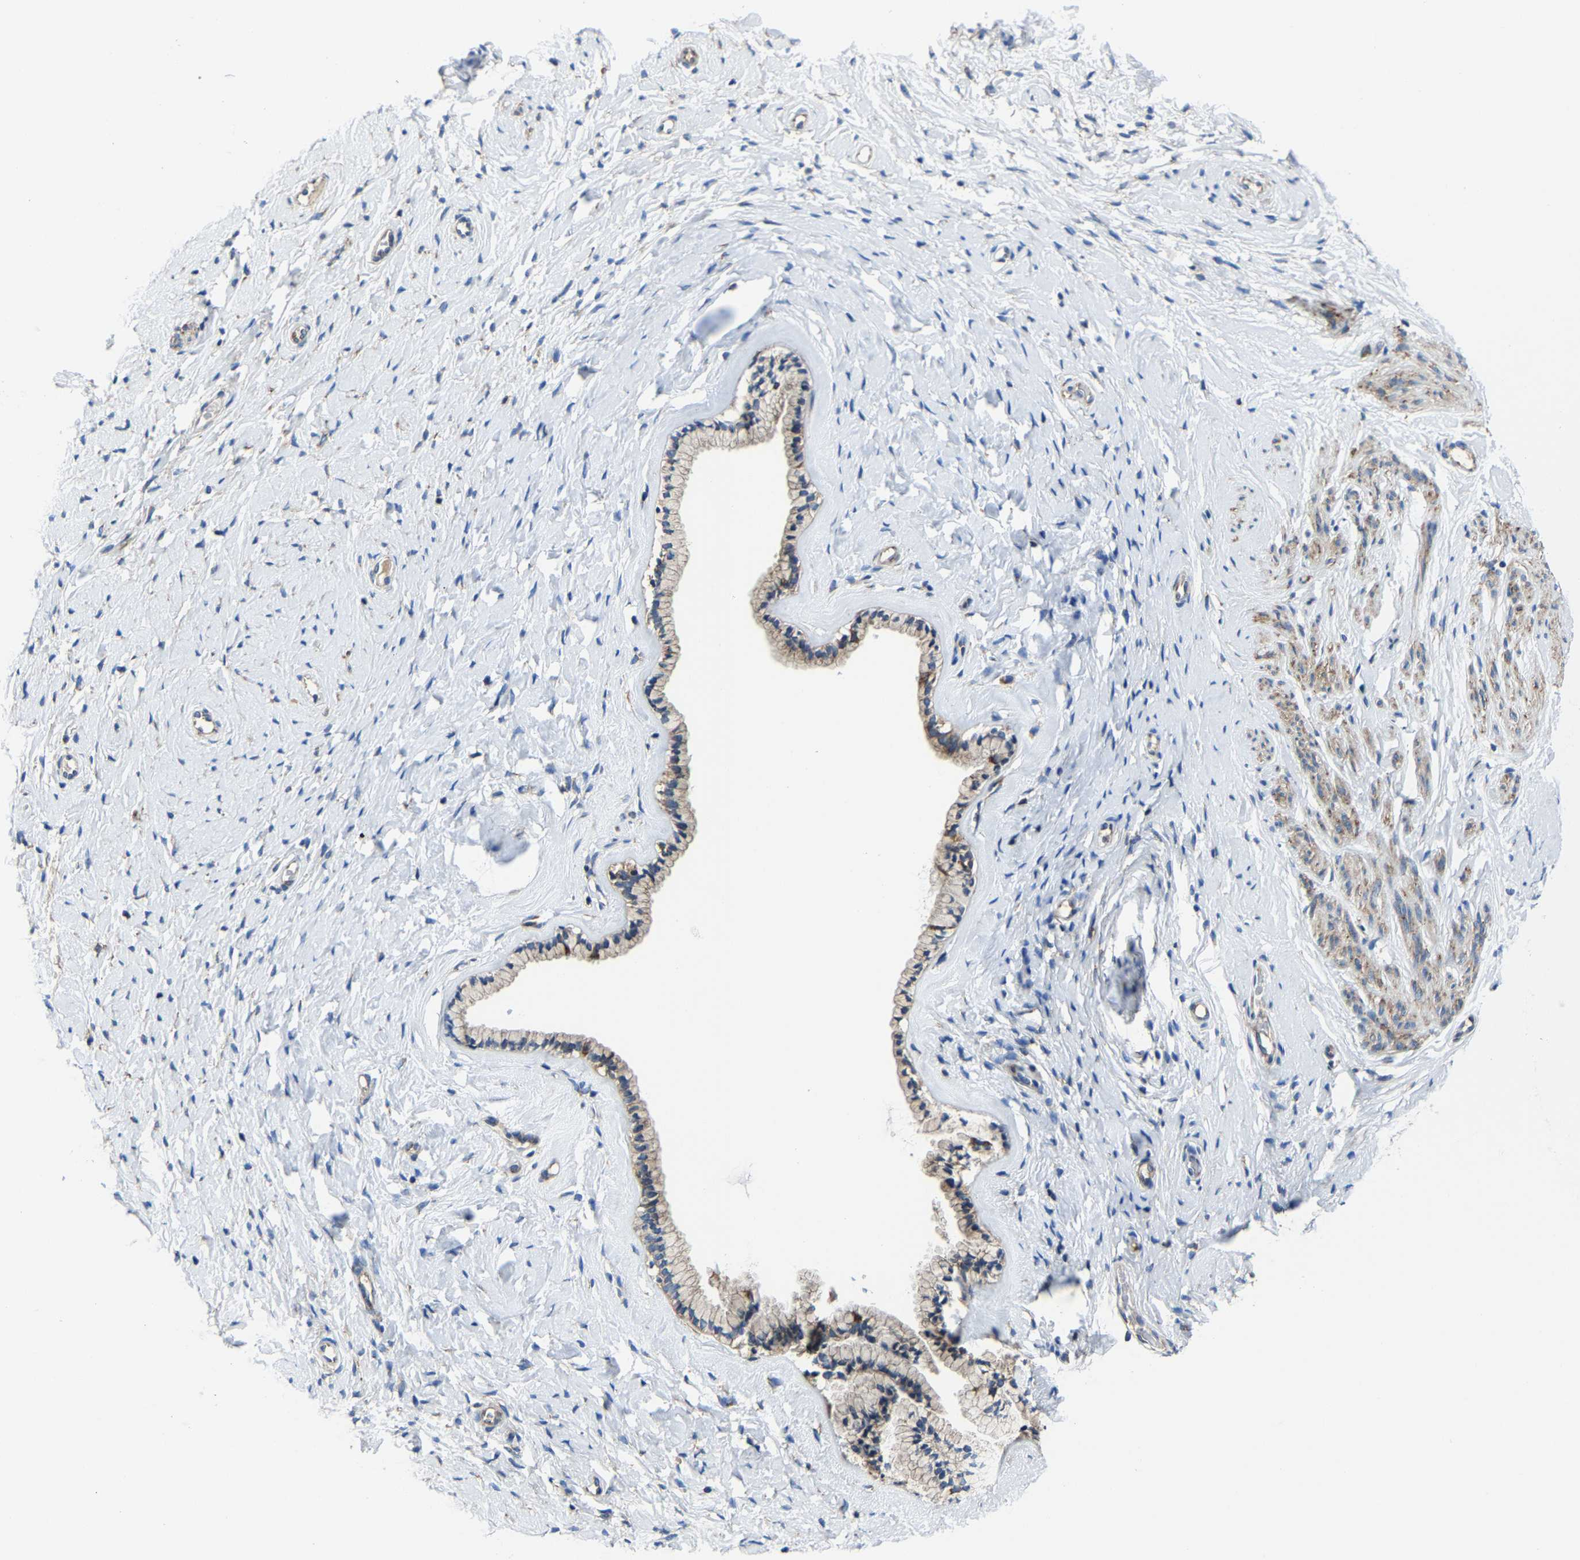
{"staining": {"intensity": "moderate", "quantity": ">75%", "location": "cytoplasmic/membranous"}, "tissue": "cervix", "cell_type": "Glandular cells", "image_type": "normal", "snomed": [{"axis": "morphology", "description": "Normal tissue, NOS"}, {"axis": "topography", "description": "Cervix"}], "caption": "Protein expression by immunohistochemistry (IHC) shows moderate cytoplasmic/membranous expression in approximately >75% of glandular cells in normal cervix. The protein is stained brown, and the nuclei are stained in blue (DAB (3,3'-diaminobenzidine) IHC with brightfield microscopy, high magnification).", "gene": "G3BP2", "patient": {"sex": "female", "age": 72}}